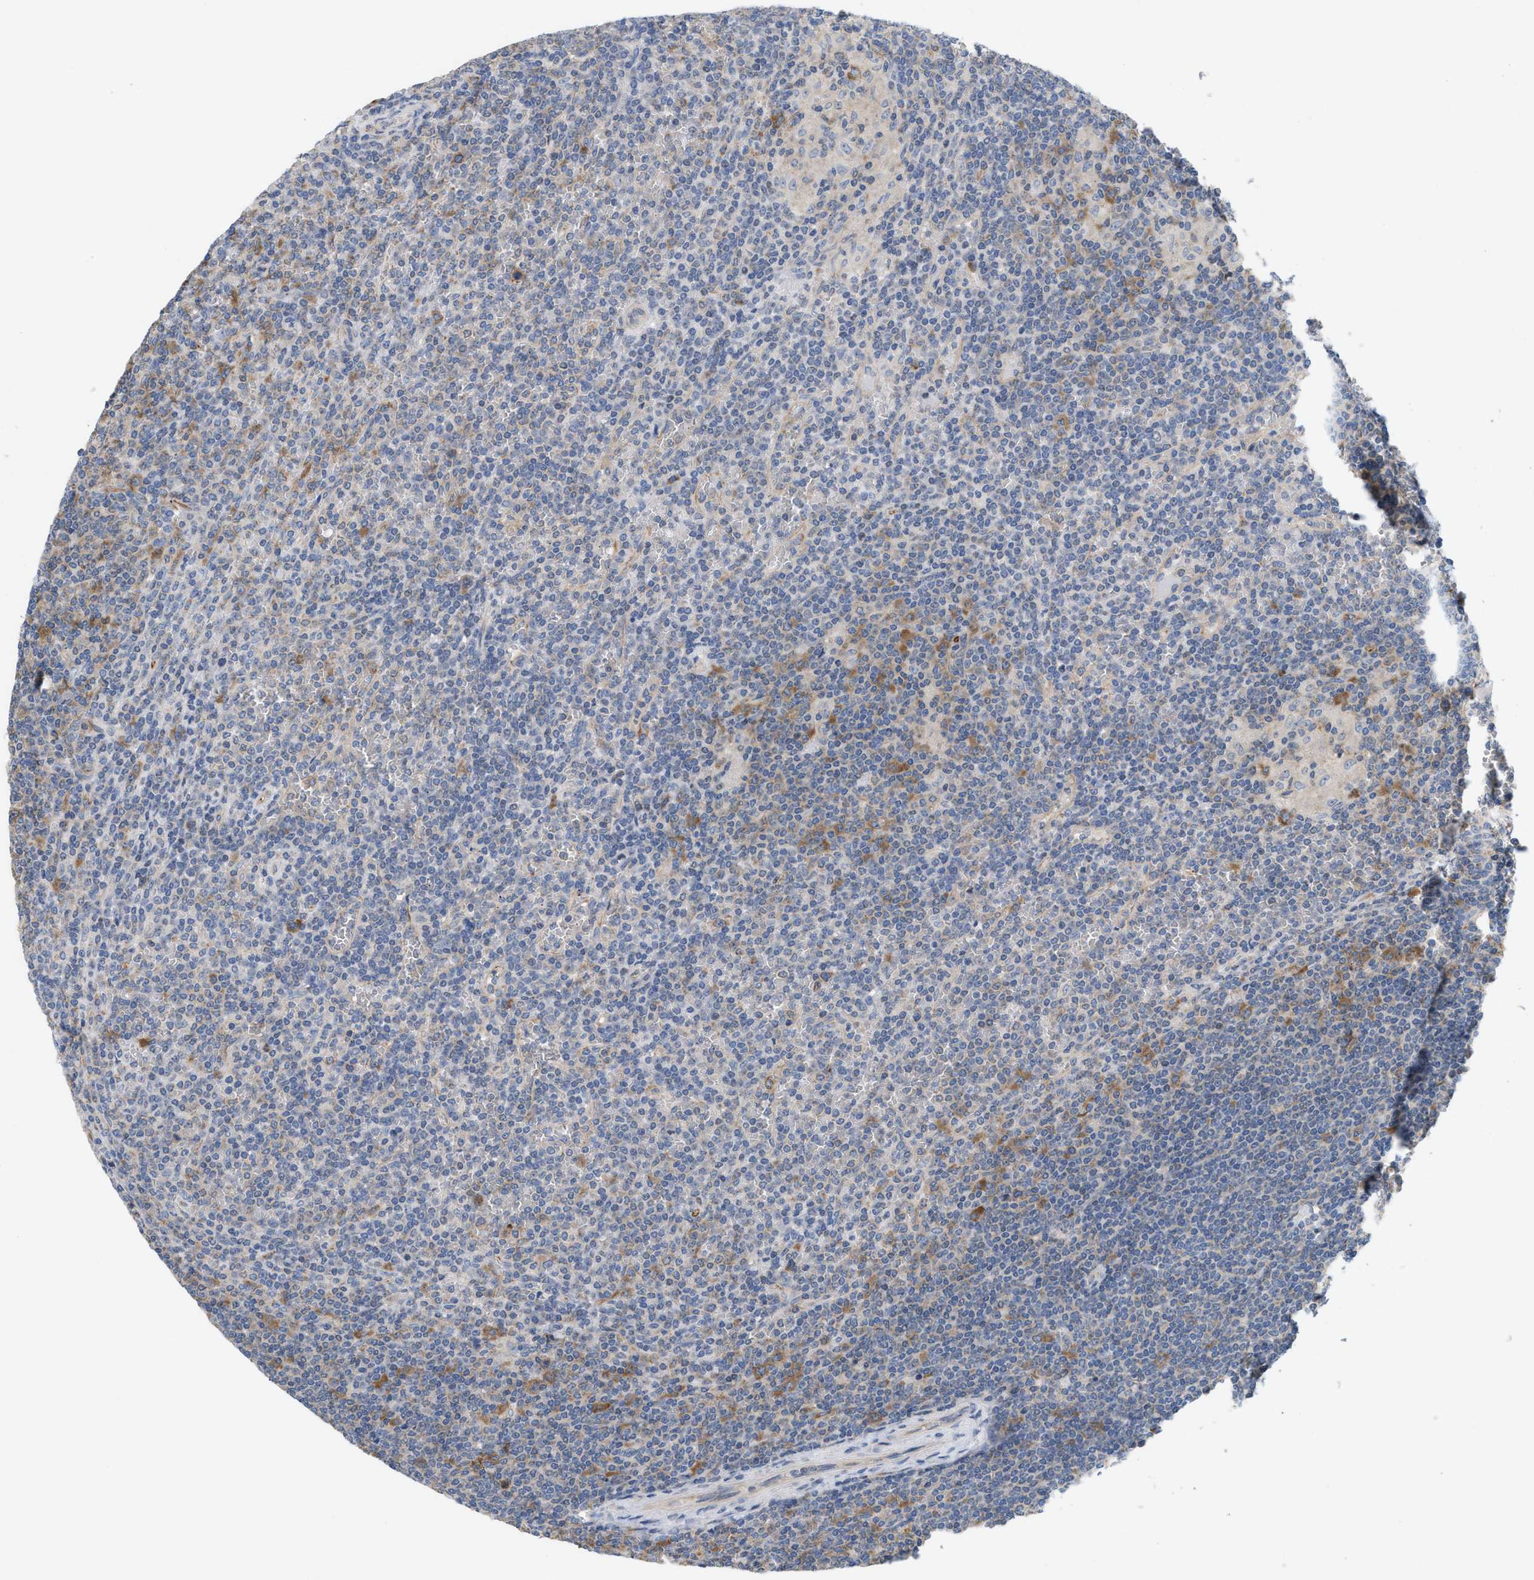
{"staining": {"intensity": "moderate", "quantity": "<25%", "location": "cytoplasmic/membranous"}, "tissue": "lymphoma", "cell_type": "Tumor cells", "image_type": "cancer", "snomed": [{"axis": "morphology", "description": "Malignant lymphoma, non-Hodgkin's type, Low grade"}, {"axis": "topography", "description": "Spleen"}], "caption": "Immunohistochemistry (IHC) staining of lymphoma, which shows low levels of moderate cytoplasmic/membranous staining in approximately <25% of tumor cells indicating moderate cytoplasmic/membranous protein expression. The staining was performed using DAB (3,3'-diaminobenzidine) (brown) for protein detection and nuclei were counterstained in hematoxylin (blue).", "gene": "UBAP2", "patient": {"sex": "female", "age": 19}}